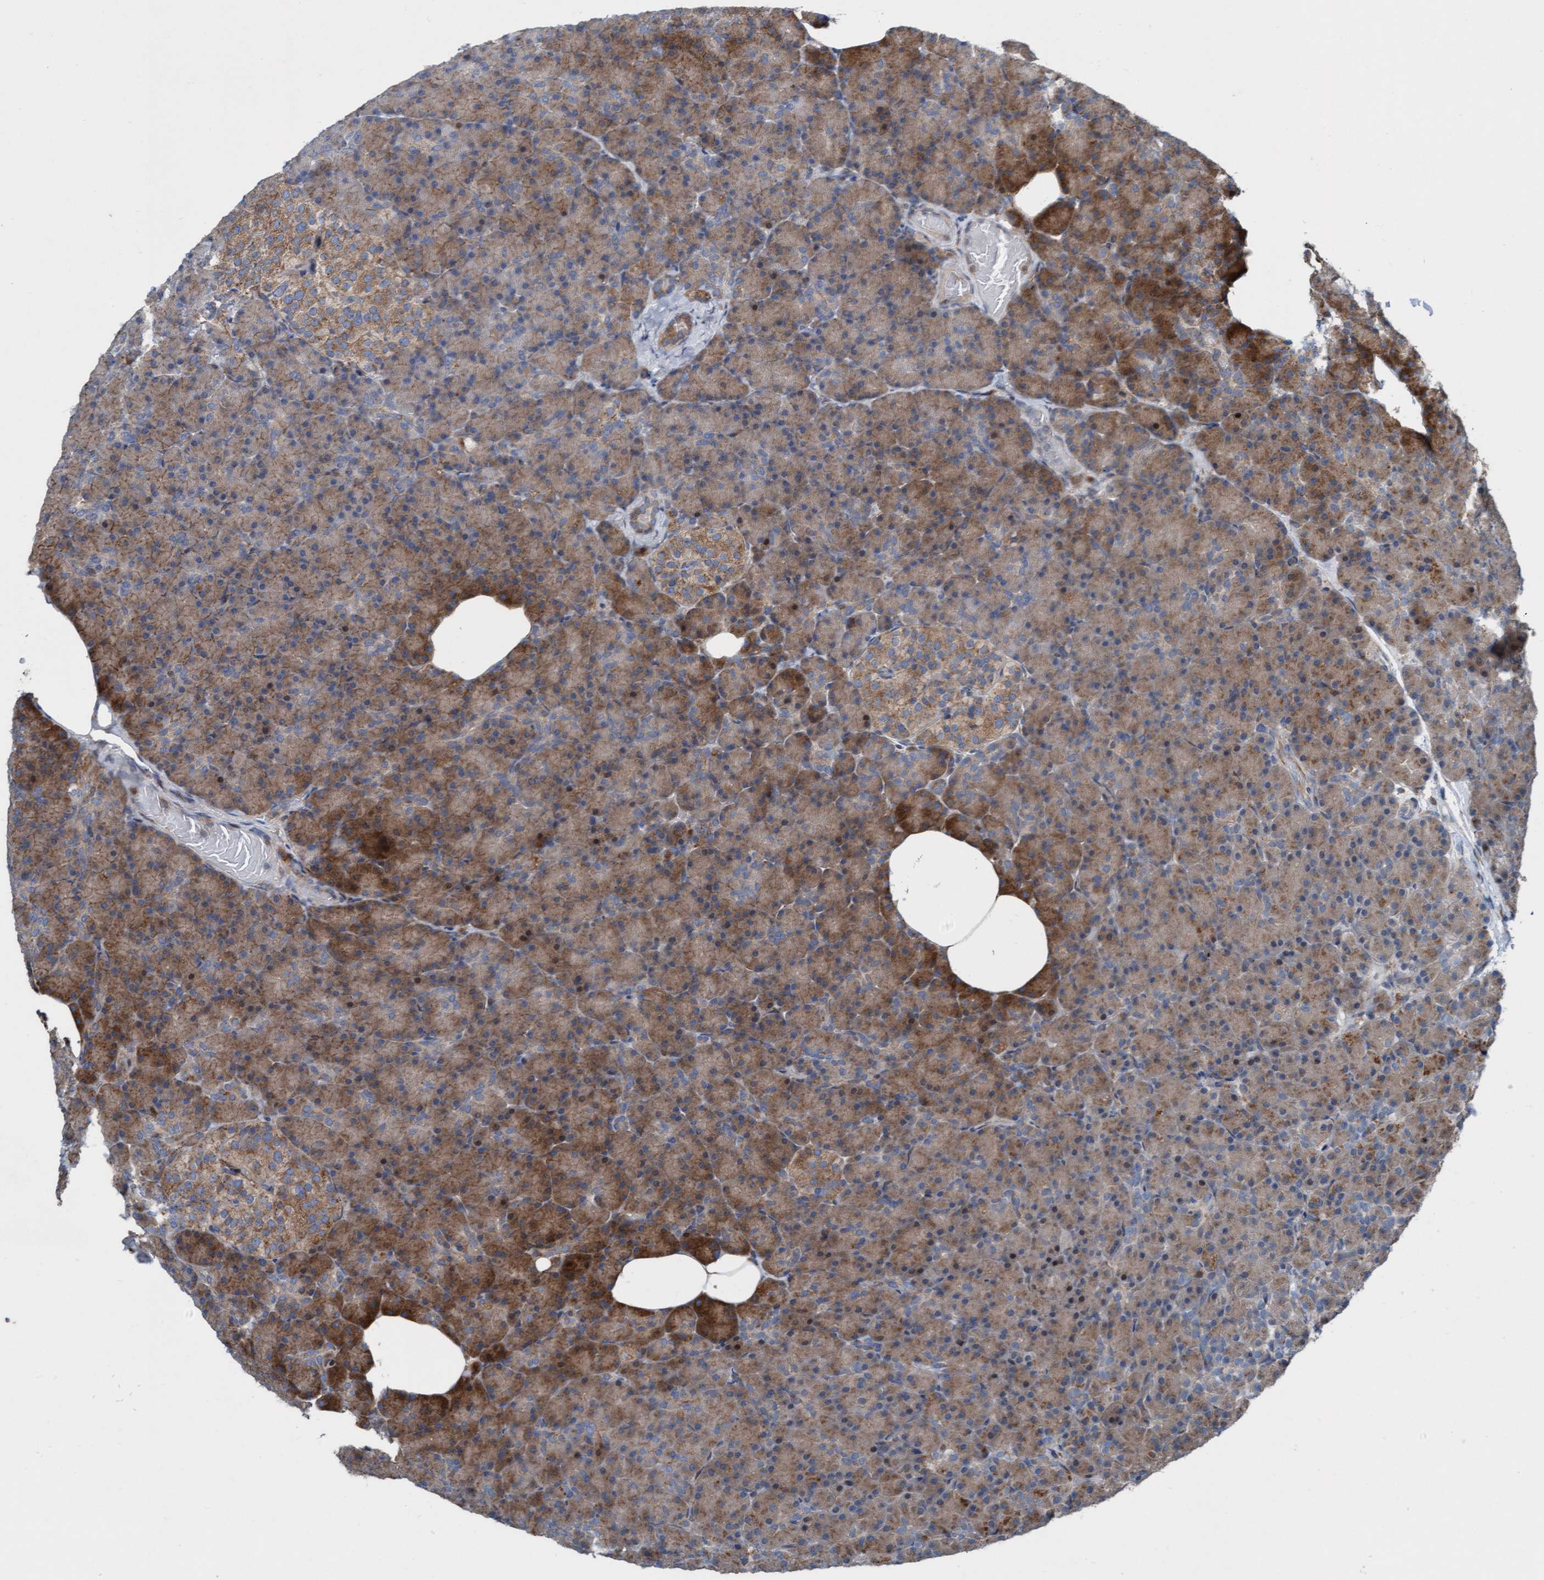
{"staining": {"intensity": "moderate", "quantity": ">75%", "location": "cytoplasmic/membranous,nuclear"}, "tissue": "pancreas", "cell_type": "Exocrine glandular cells", "image_type": "normal", "snomed": [{"axis": "morphology", "description": "Normal tissue, NOS"}, {"axis": "topography", "description": "Pancreas"}], "caption": "Unremarkable pancreas demonstrates moderate cytoplasmic/membranous,nuclear expression in approximately >75% of exocrine glandular cells, visualized by immunohistochemistry.", "gene": "KLHL26", "patient": {"sex": "female", "age": 43}}